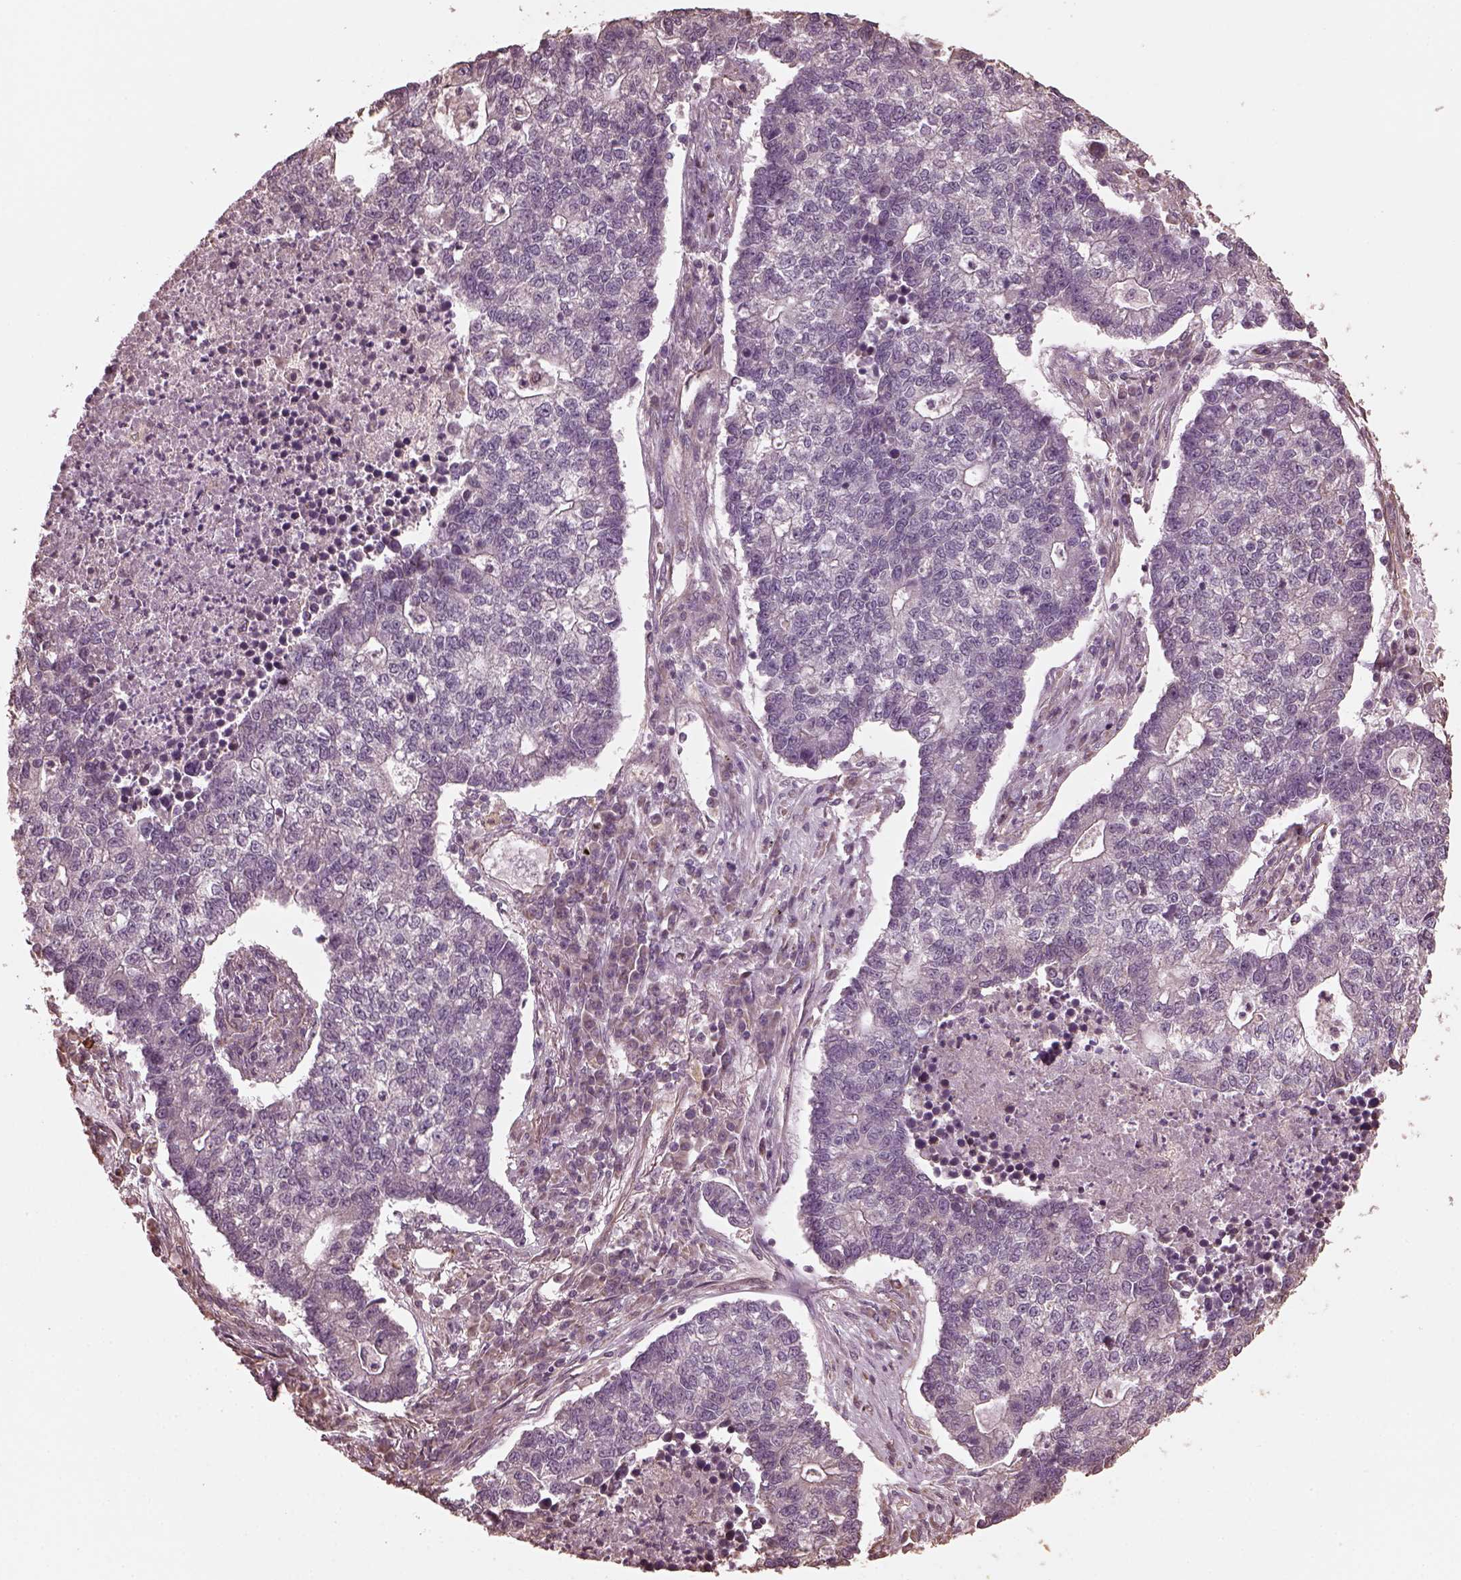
{"staining": {"intensity": "negative", "quantity": "none", "location": "none"}, "tissue": "lung cancer", "cell_type": "Tumor cells", "image_type": "cancer", "snomed": [{"axis": "morphology", "description": "Adenocarcinoma, NOS"}, {"axis": "topography", "description": "Lung"}], "caption": "The immunohistochemistry histopathology image has no significant positivity in tumor cells of adenocarcinoma (lung) tissue.", "gene": "GTPBP1", "patient": {"sex": "male", "age": 57}}